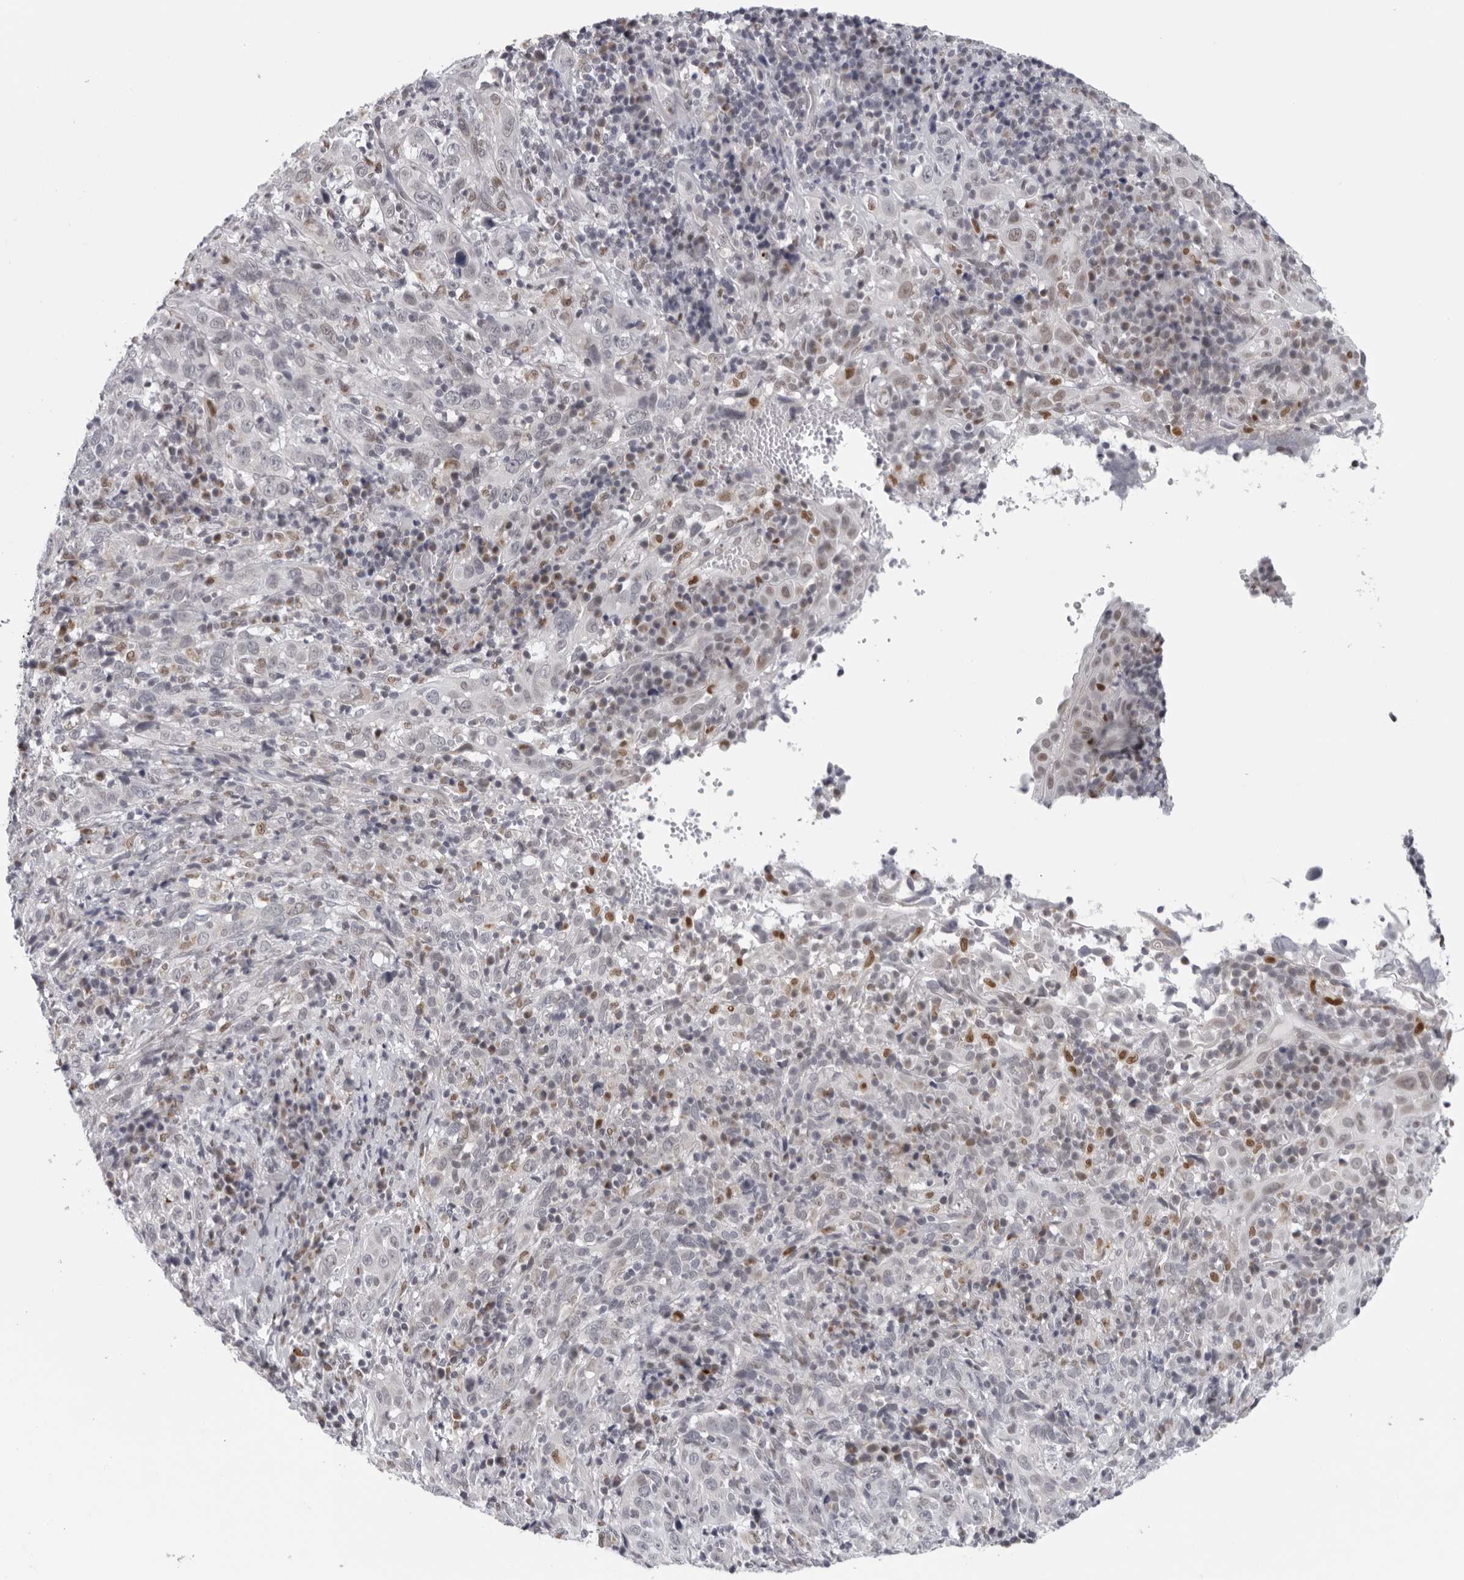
{"staining": {"intensity": "negative", "quantity": "none", "location": "none"}, "tissue": "cervical cancer", "cell_type": "Tumor cells", "image_type": "cancer", "snomed": [{"axis": "morphology", "description": "Squamous cell carcinoma, NOS"}, {"axis": "topography", "description": "Cervix"}], "caption": "There is no significant positivity in tumor cells of cervical squamous cell carcinoma.", "gene": "CPT2", "patient": {"sex": "female", "age": 46}}